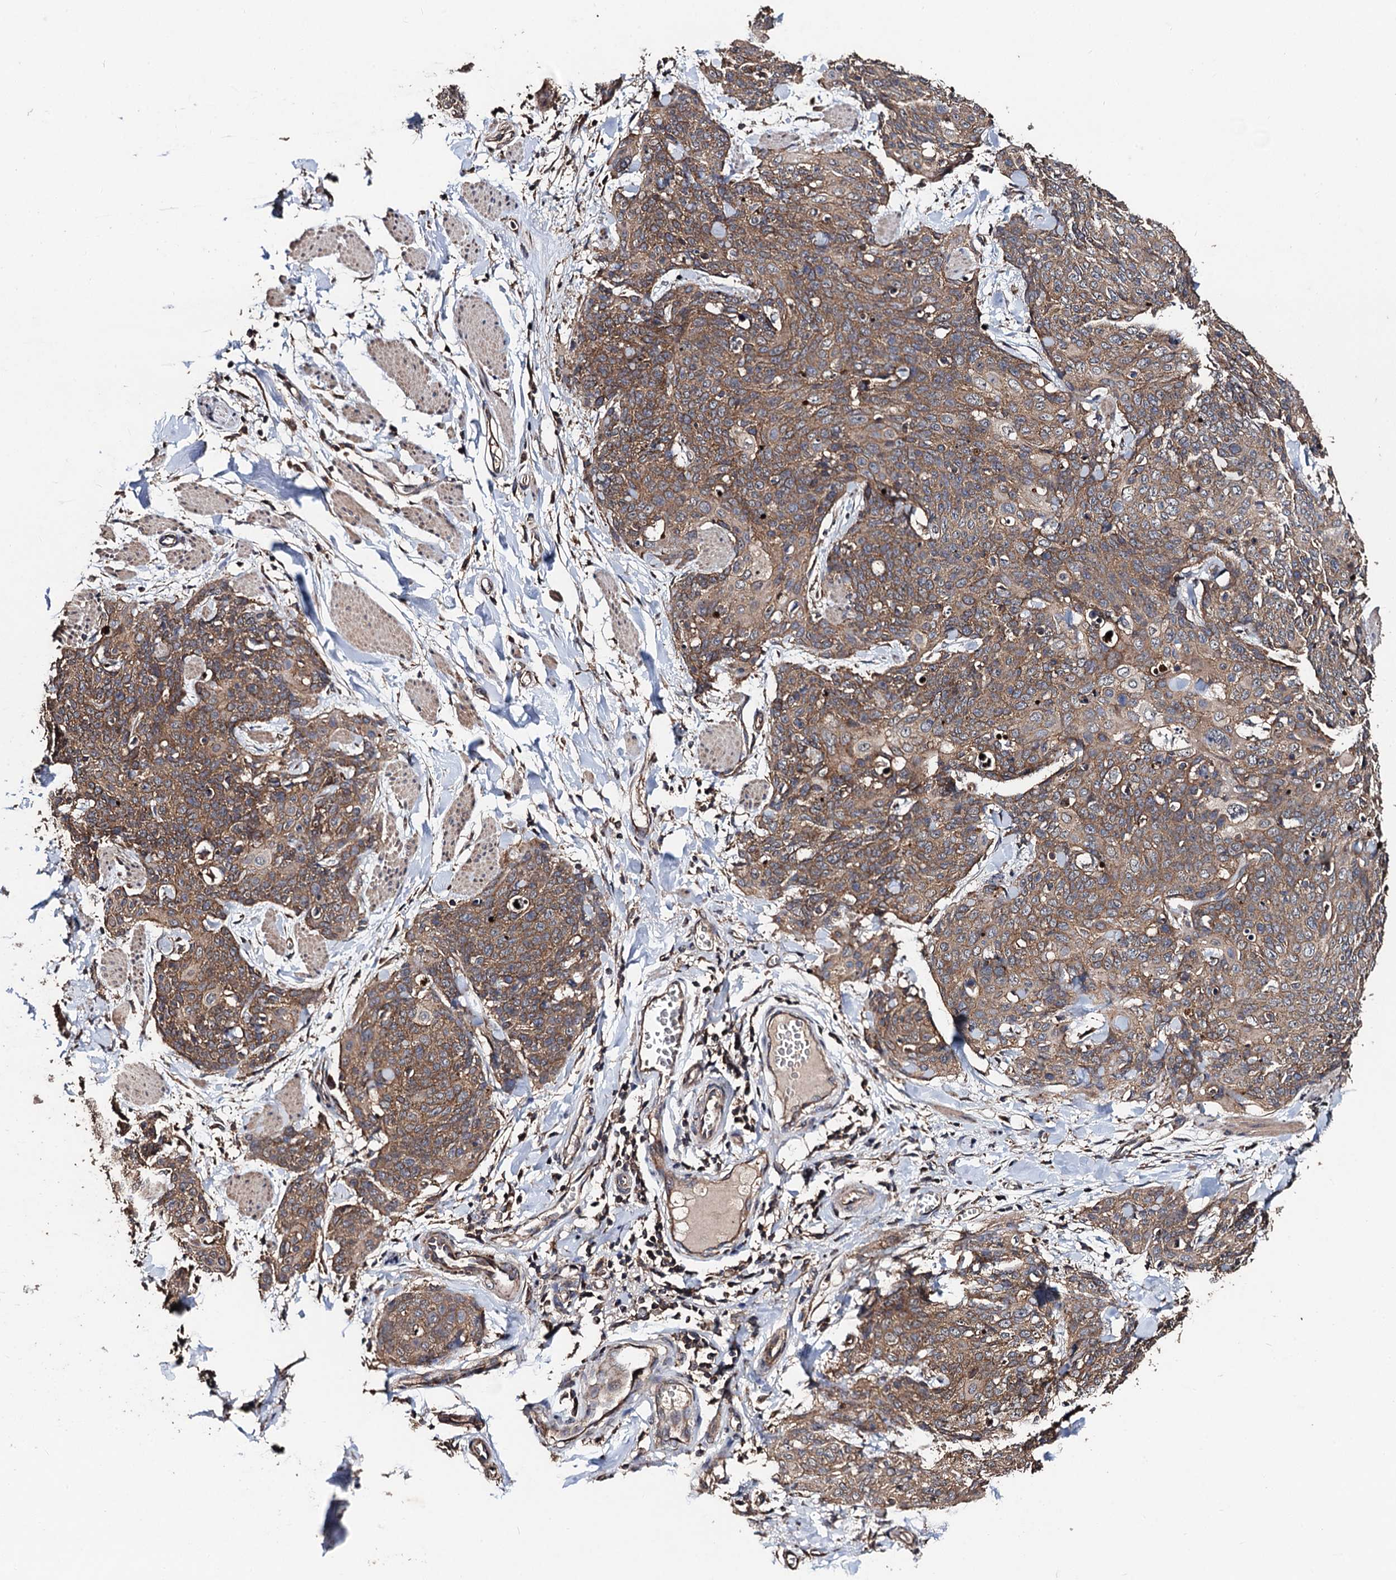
{"staining": {"intensity": "moderate", "quantity": ">75%", "location": "cytoplasmic/membranous"}, "tissue": "skin cancer", "cell_type": "Tumor cells", "image_type": "cancer", "snomed": [{"axis": "morphology", "description": "Squamous cell carcinoma, NOS"}, {"axis": "topography", "description": "Skin"}, {"axis": "topography", "description": "Vulva"}], "caption": "Moderate cytoplasmic/membranous expression for a protein is present in about >75% of tumor cells of skin cancer (squamous cell carcinoma) using IHC.", "gene": "PPTC7", "patient": {"sex": "female", "age": 85}}